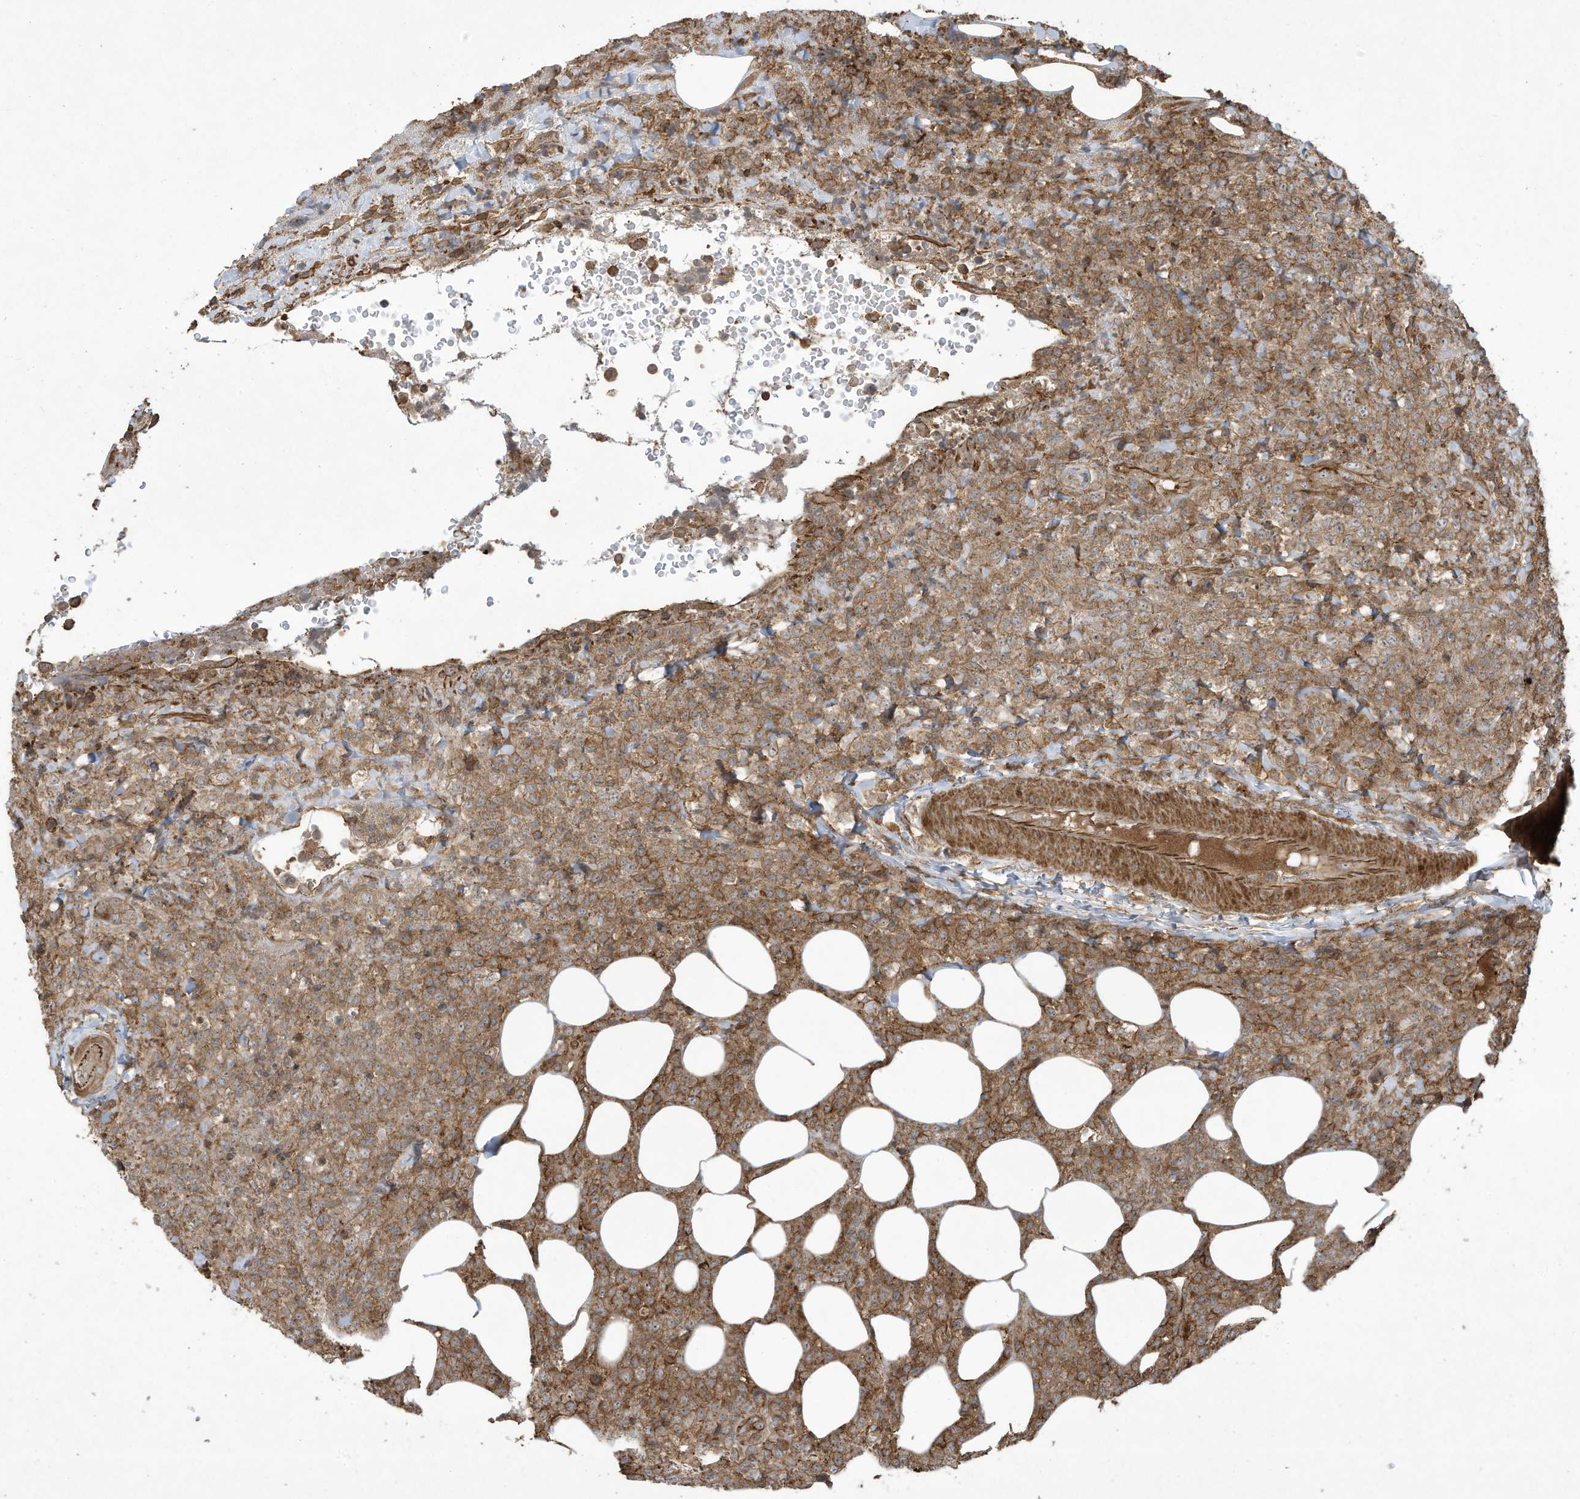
{"staining": {"intensity": "moderate", "quantity": ">75%", "location": "cytoplasmic/membranous"}, "tissue": "lymphoma", "cell_type": "Tumor cells", "image_type": "cancer", "snomed": [{"axis": "morphology", "description": "Malignant lymphoma, non-Hodgkin's type, High grade"}, {"axis": "topography", "description": "Lymph node"}], "caption": "Immunohistochemistry (DAB) staining of malignant lymphoma, non-Hodgkin's type (high-grade) exhibits moderate cytoplasmic/membranous protein staining in approximately >75% of tumor cells.", "gene": "DDIT4", "patient": {"sex": "male", "age": 13}}